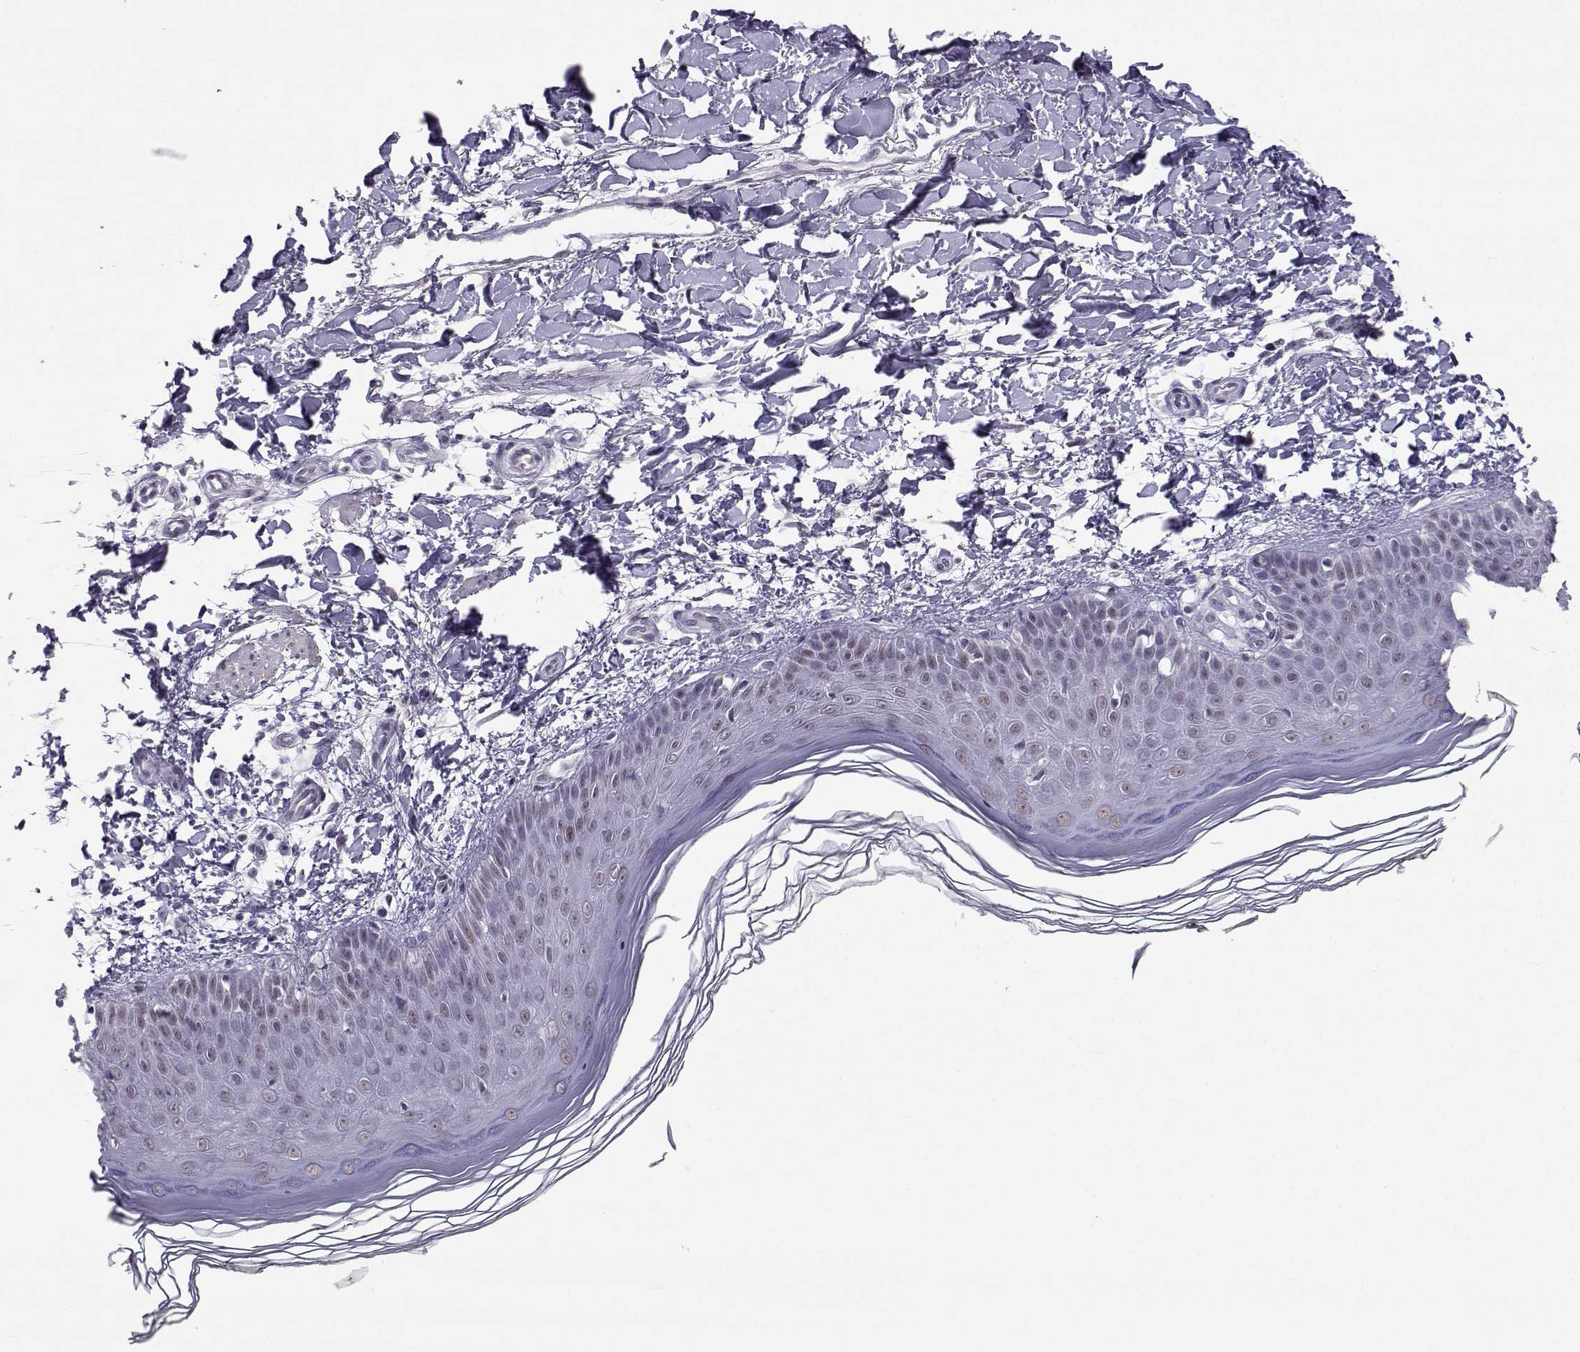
{"staining": {"intensity": "negative", "quantity": "none", "location": "none"}, "tissue": "skin", "cell_type": "Fibroblasts", "image_type": "normal", "snomed": [{"axis": "morphology", "description": "Normal tissue, NOS"}, {"axis": "topography", "description": "Skin"}], "caption": "Human skin stained for a protein using immunohistochemistry (IHC) displays no positivity in fibroblasts.", "gene": "MED26", "patient": {"sex": "female", "age": 62}}